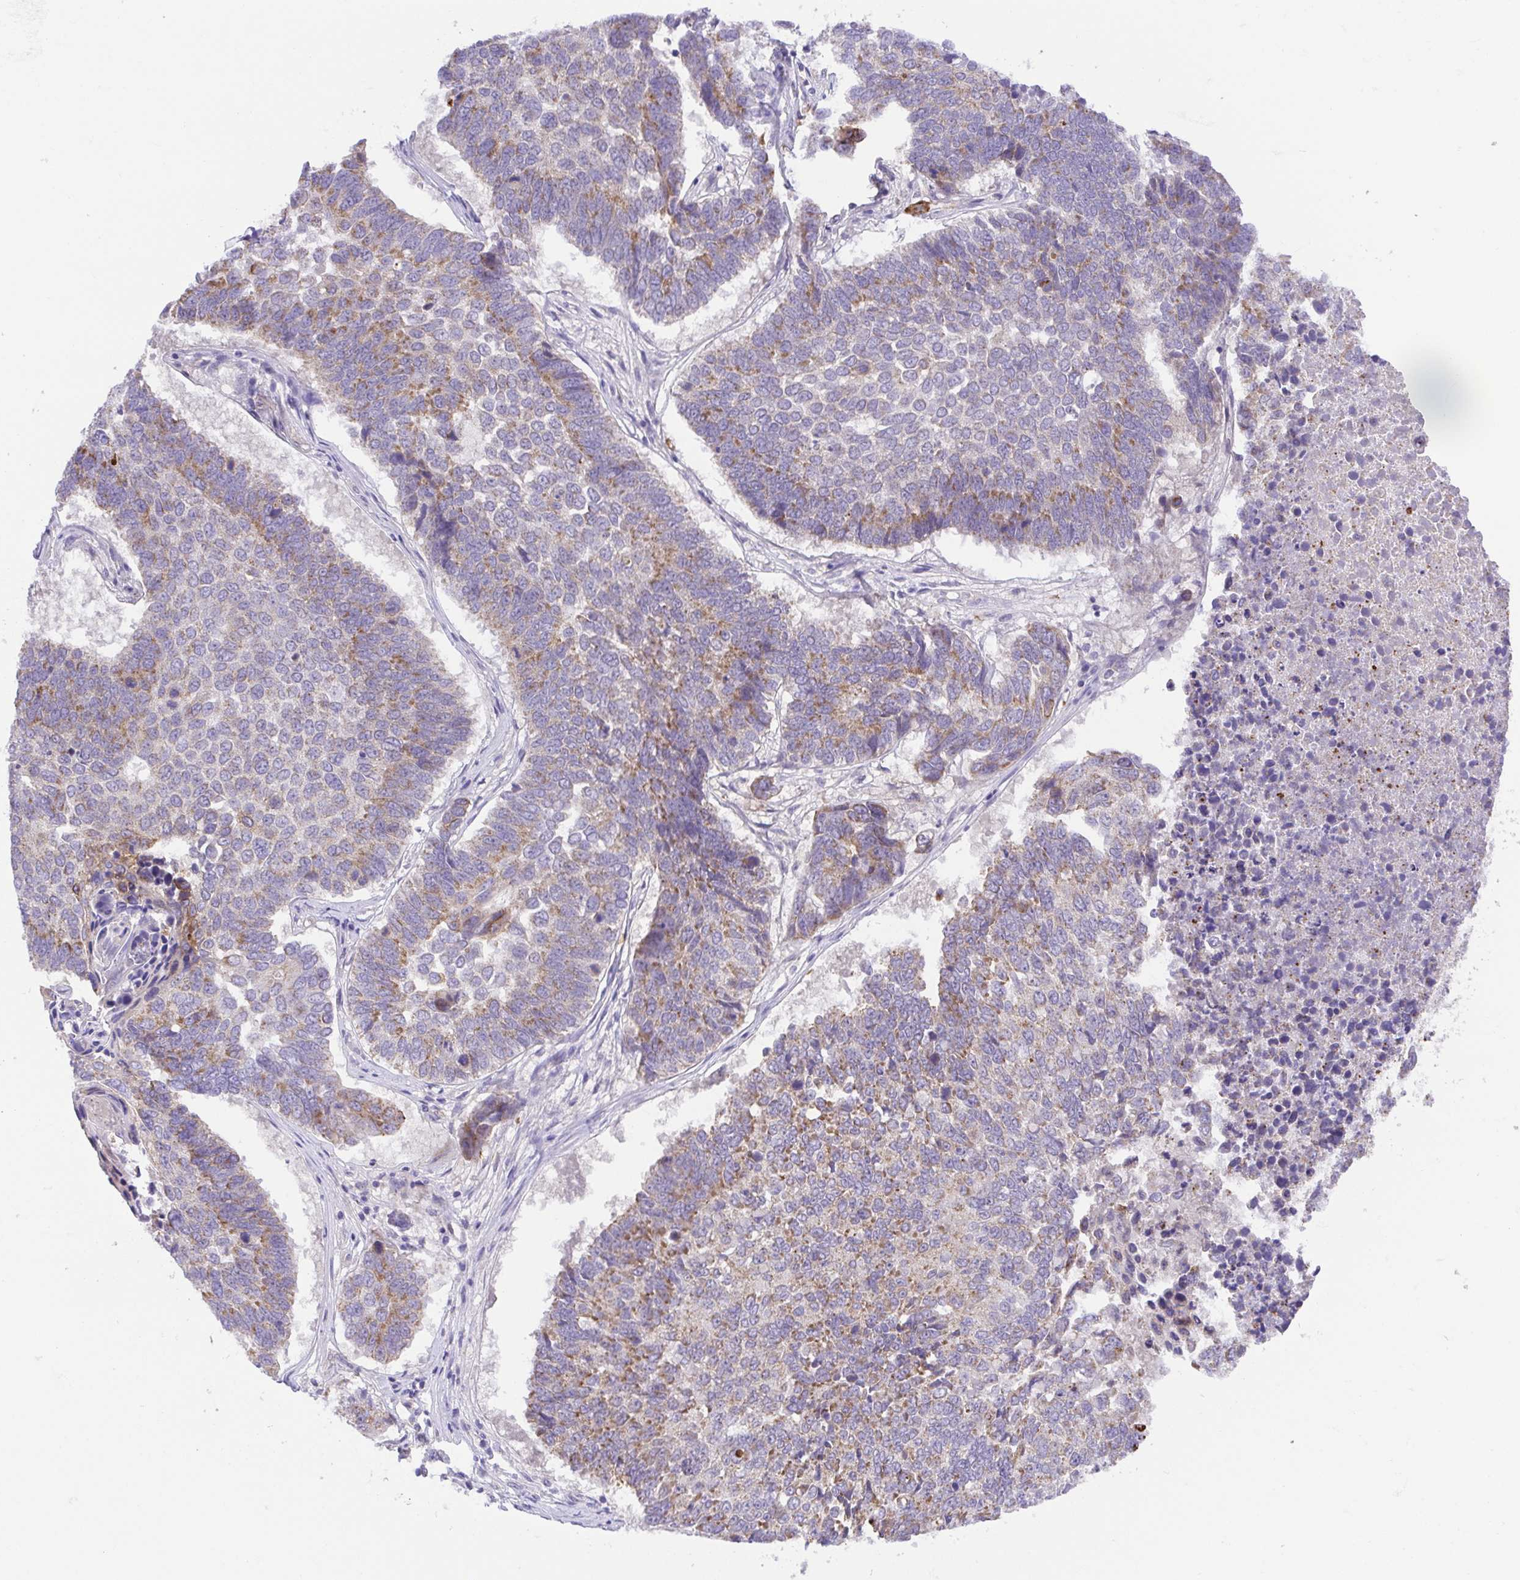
{"staining": {"intensity": "moderate", "quantity": "<25%", "location": "cytoplasmic/membranous"}, "tissue": "lung cancer", "cell_type": "Tumor cells", "image_type": "cancer", "snomed": [{"axis": "morphology", "description": "Squamous cell carcinoma, NOS"}, {"axis": "topography", "description": "Lung"}], "caption": "Immunohistochemical staining of human squamous cell carcinoma (lung) reveals low levels of moderate cytoplasmic/membranous expression in about <25% of tumor cells. The protein is stained brown, and the nuclei are stained in blue (DAB IHC with brightfield microscopy, high magnification).", "gene": "SLC13A1", "patient": {"sex": "male", "age": 73}}